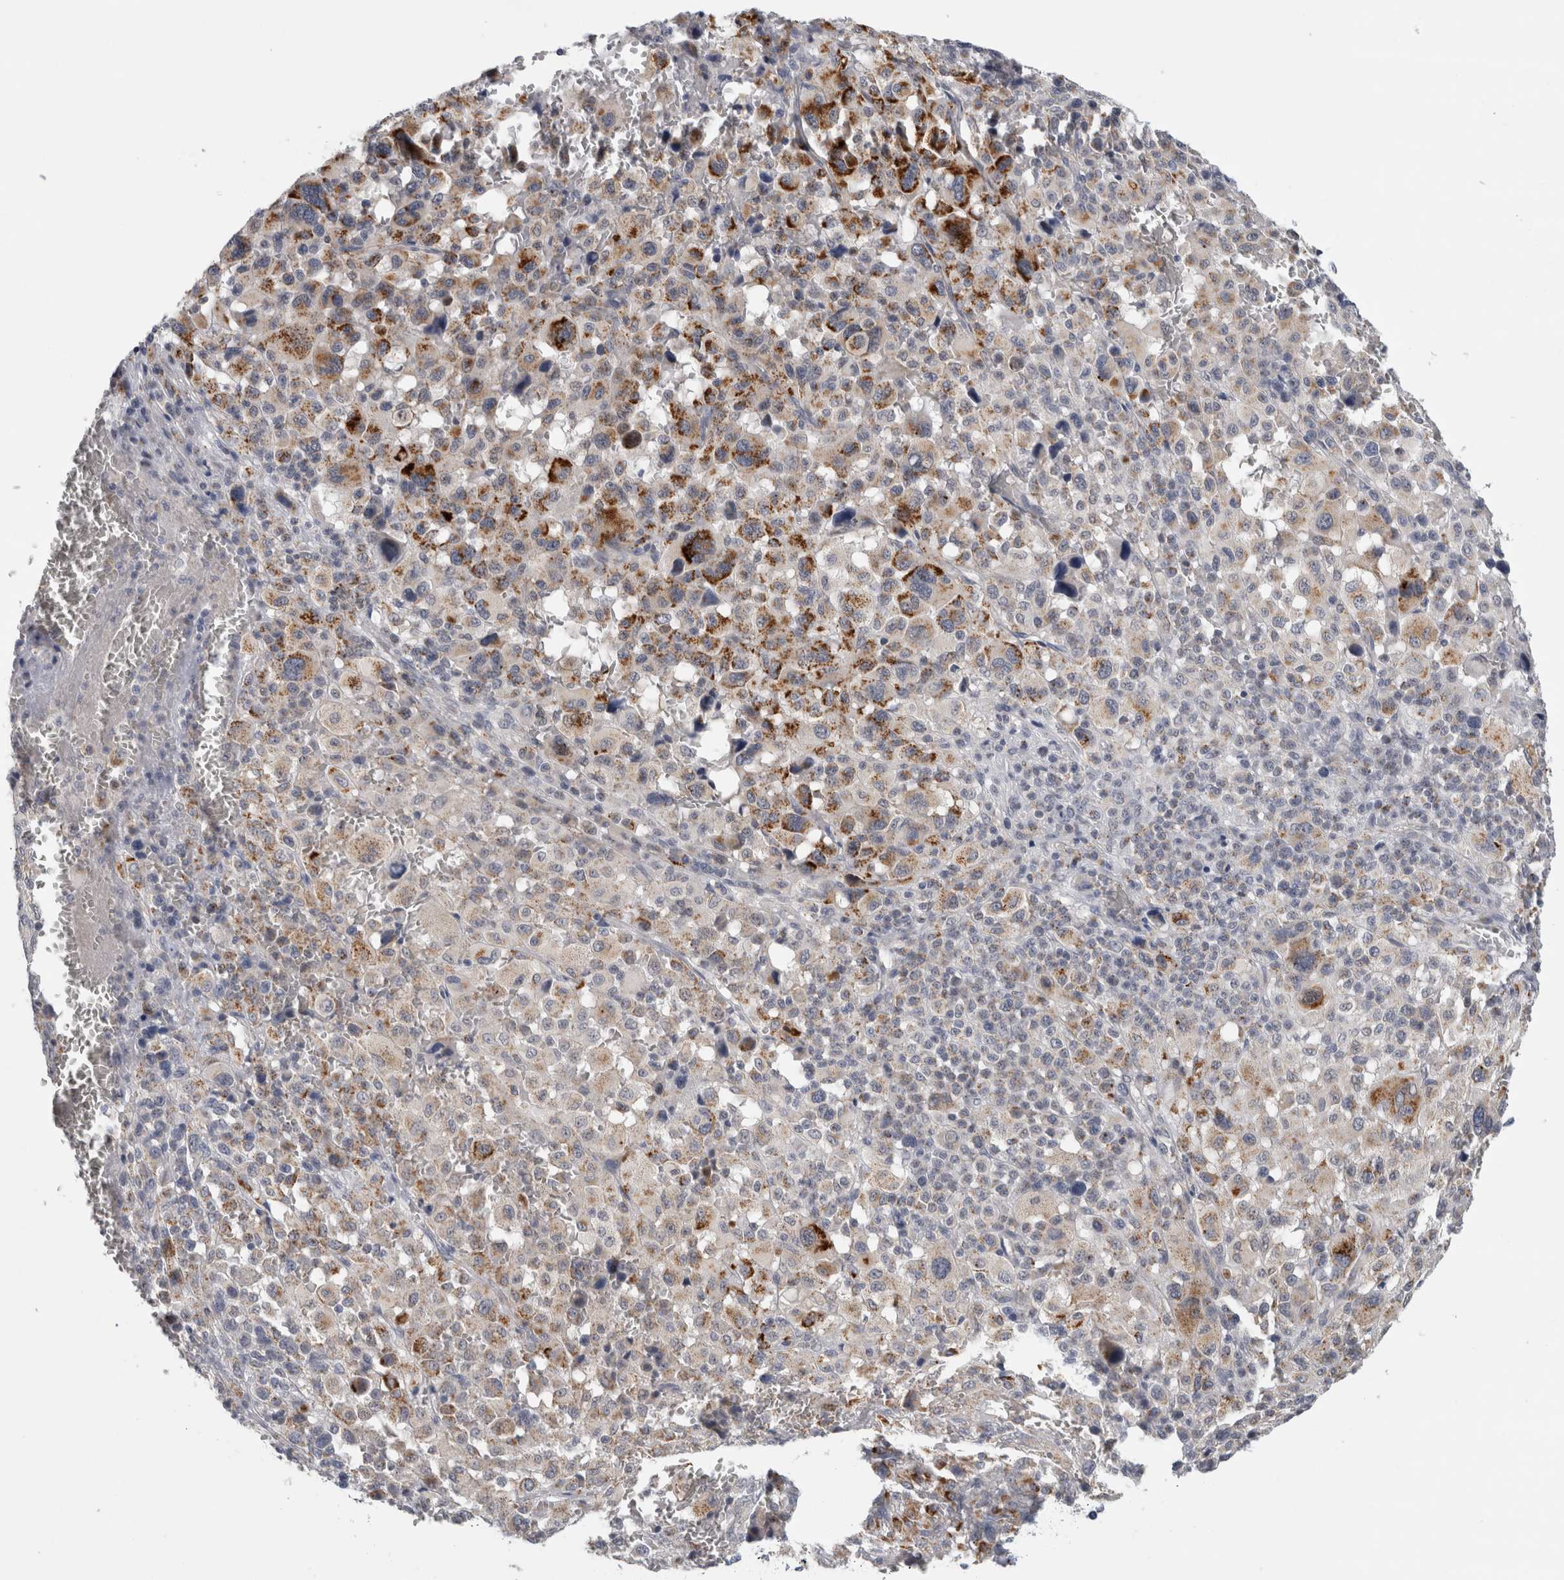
{"staining": {"intensity": "strong", "quantity": "25%-75%", "location": "cytoplasmic/membranous"}, "tissue": "melanoma", "cell_type": "Tumor cells", "image_type": "cancer", "snomed": [{"axis": "morphology", "description": "Malignant melanoma, Metastatic site"}, {"axis": "topography", "description": "Skin"}], "caption": "IHC of human malignant melanoma (metastatic site) reveals high levels of strong cytoplasmic/membranous expression in approximately 25%-75% of tumor cells. (DAB (3,3'-diaminobenzidine) IHC, brown staining for protein, blue staining for nuclei).", "gene": "MGAT1", "patient": {"sex": "female", "age": 74}}